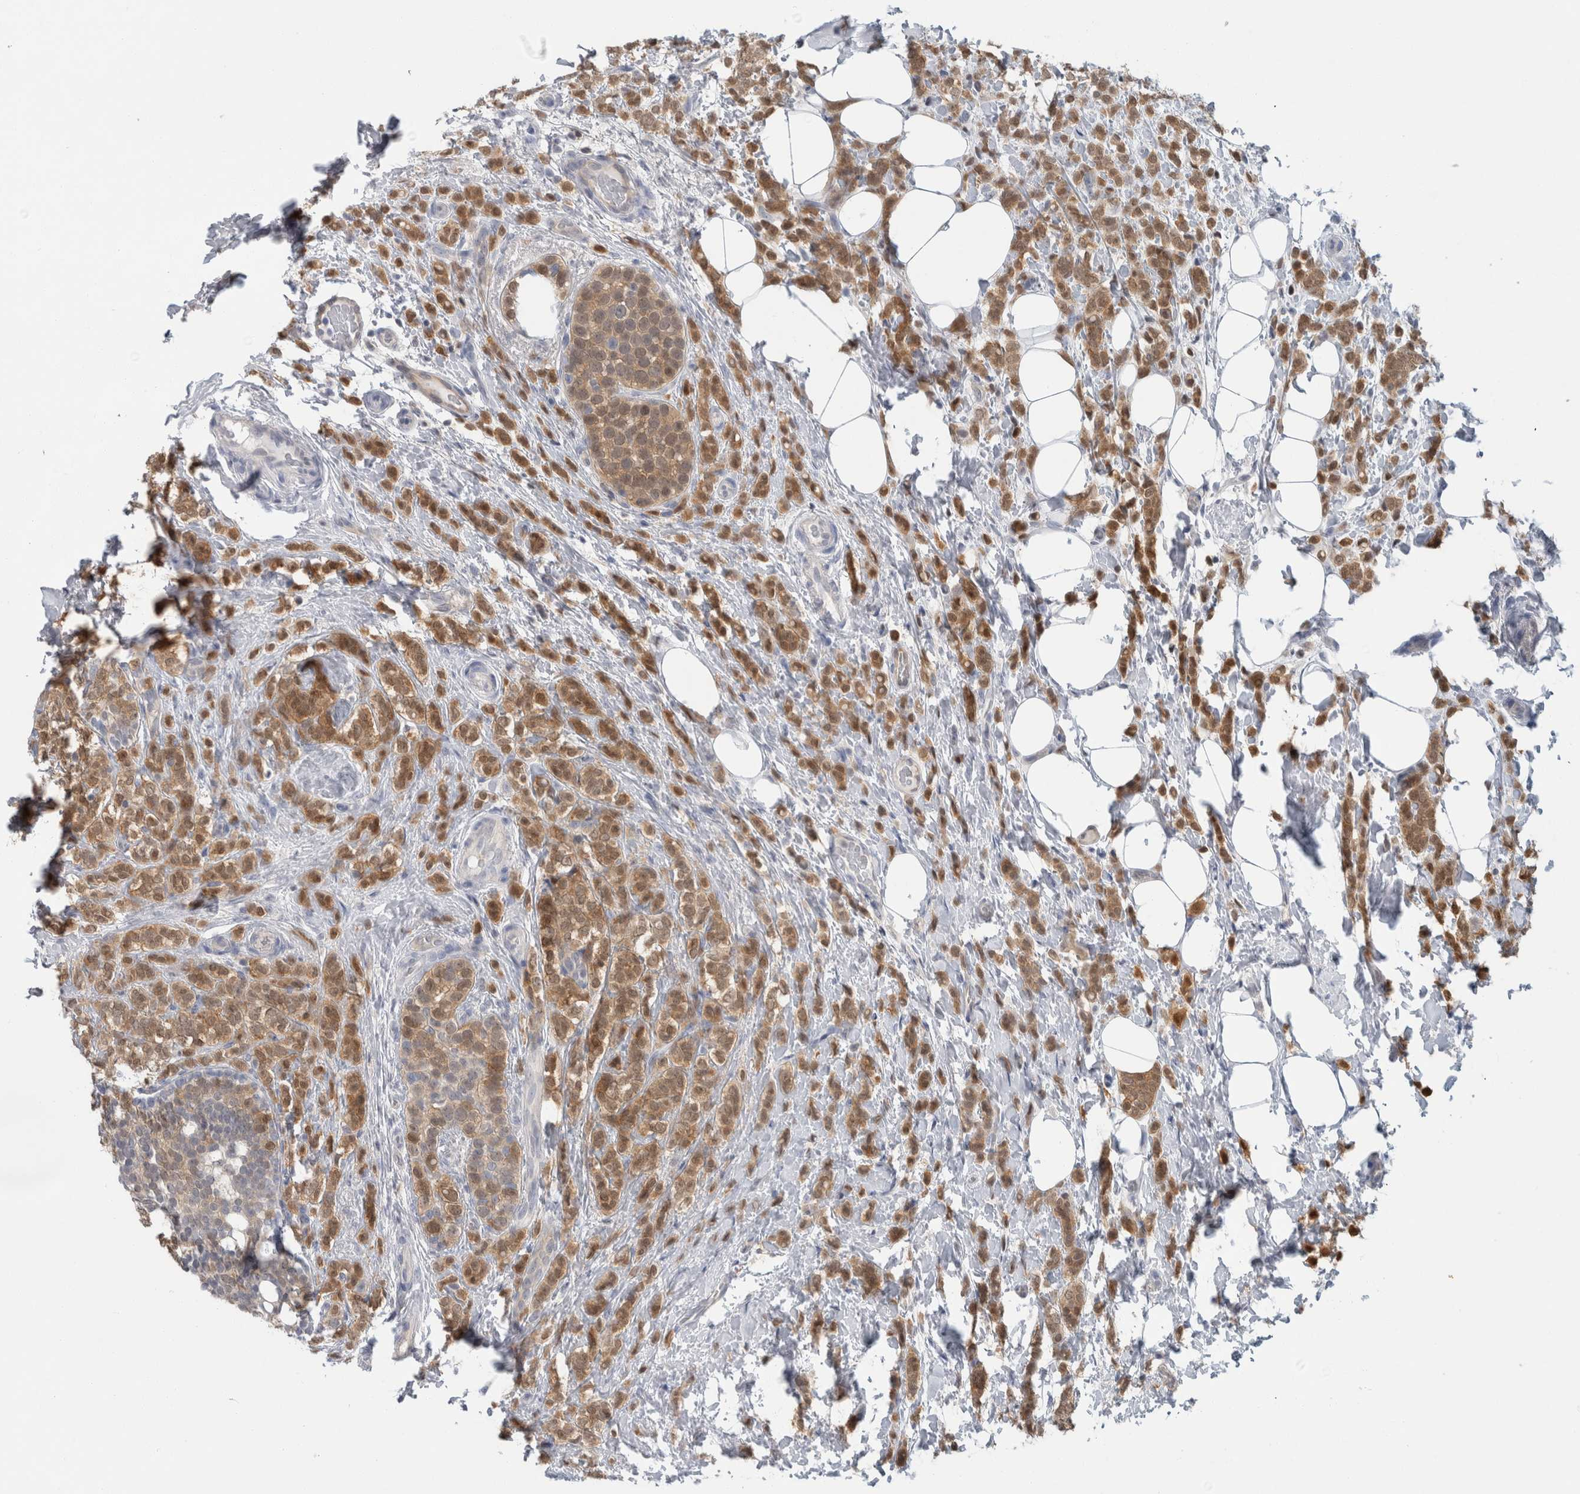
{"staining": {"intensity": "strong", "quantity": ">75%", "location": "cytoplasmic/membranous,nuclear"}, "tissue": "breast cancer", "cell_type": "Tumor cells", "image_type": "cancer", "snomed": [{"axis": "morphology", "description": "Lobular carcinoma"}, {"axis": "topography", "description": "Breast"}], "caption": "IHC (DAB (3,3'-diaminobenzidine)) staining of human lobular carcinoma (breast) demonstrates strong cytoplasmic/membranous and nuclear protein positivity in about >75% of tumor cells. The staining was performed using DAB (3,3'-diaminobenzidine) to visualize the protein expression in brown, while the nuclei were stained in blue with hematoxylin (Magnification: 20x).", "gene": "CASP6", "patient": {"sex": "female", "age": 50}}